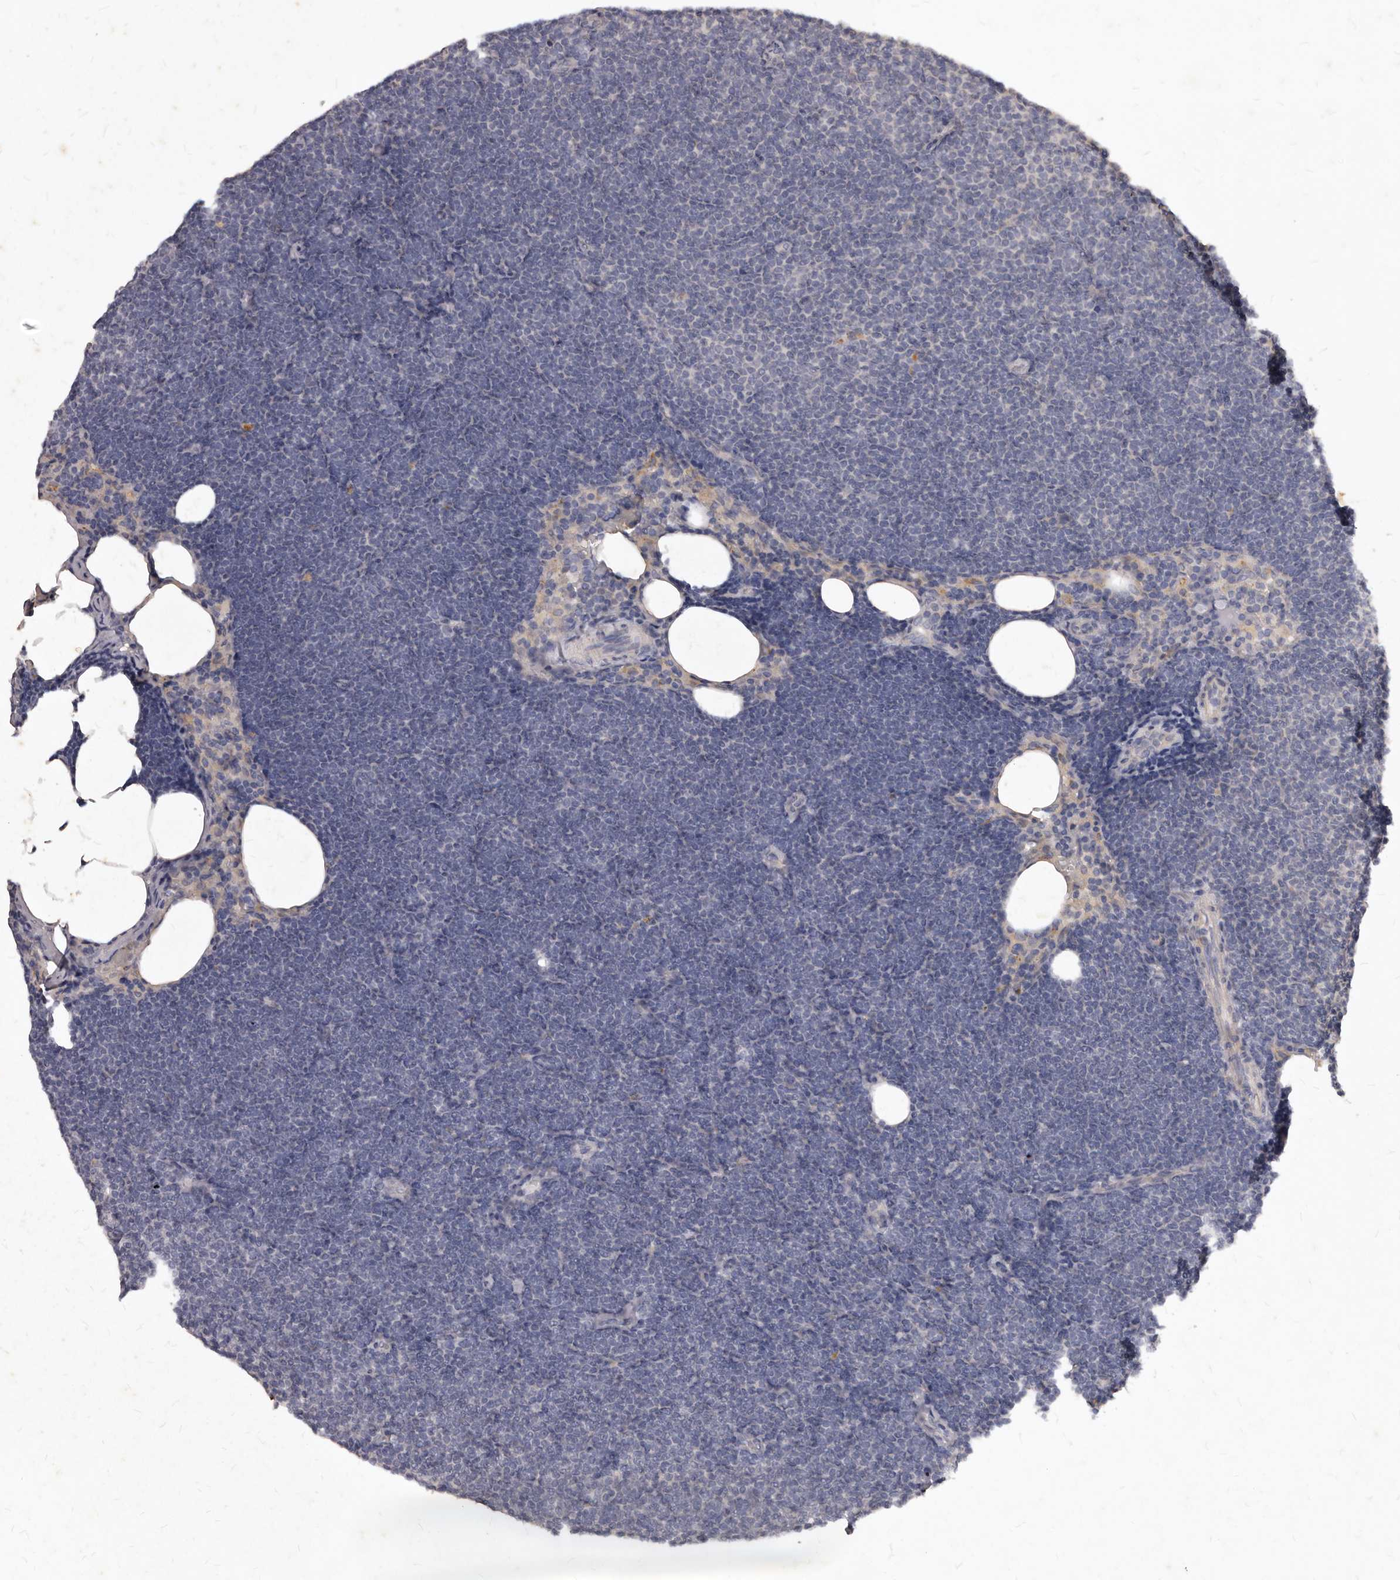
{"staining": {"intensity": "negative", "quantity": "none", "location": "none"}, "tissue": "lymphoma", "cell_type": "Tumor cells", "image_type": "cancer", "snomed": [{"axis": "morphology", "description": "Malignant lymphoma, non-Hodgkin's type, Low grade"}, {"axis": "topography", "description": "Lymph node"}], "caption": "This is an immunohistochemistry (IHC) histopathology image of human low-grade malignant lymphoma, non-Hodgkin's type. There is no expression in tumor cells.", "gene": "GPRC5C", "patient": {"sex": "female", "age": 53}}